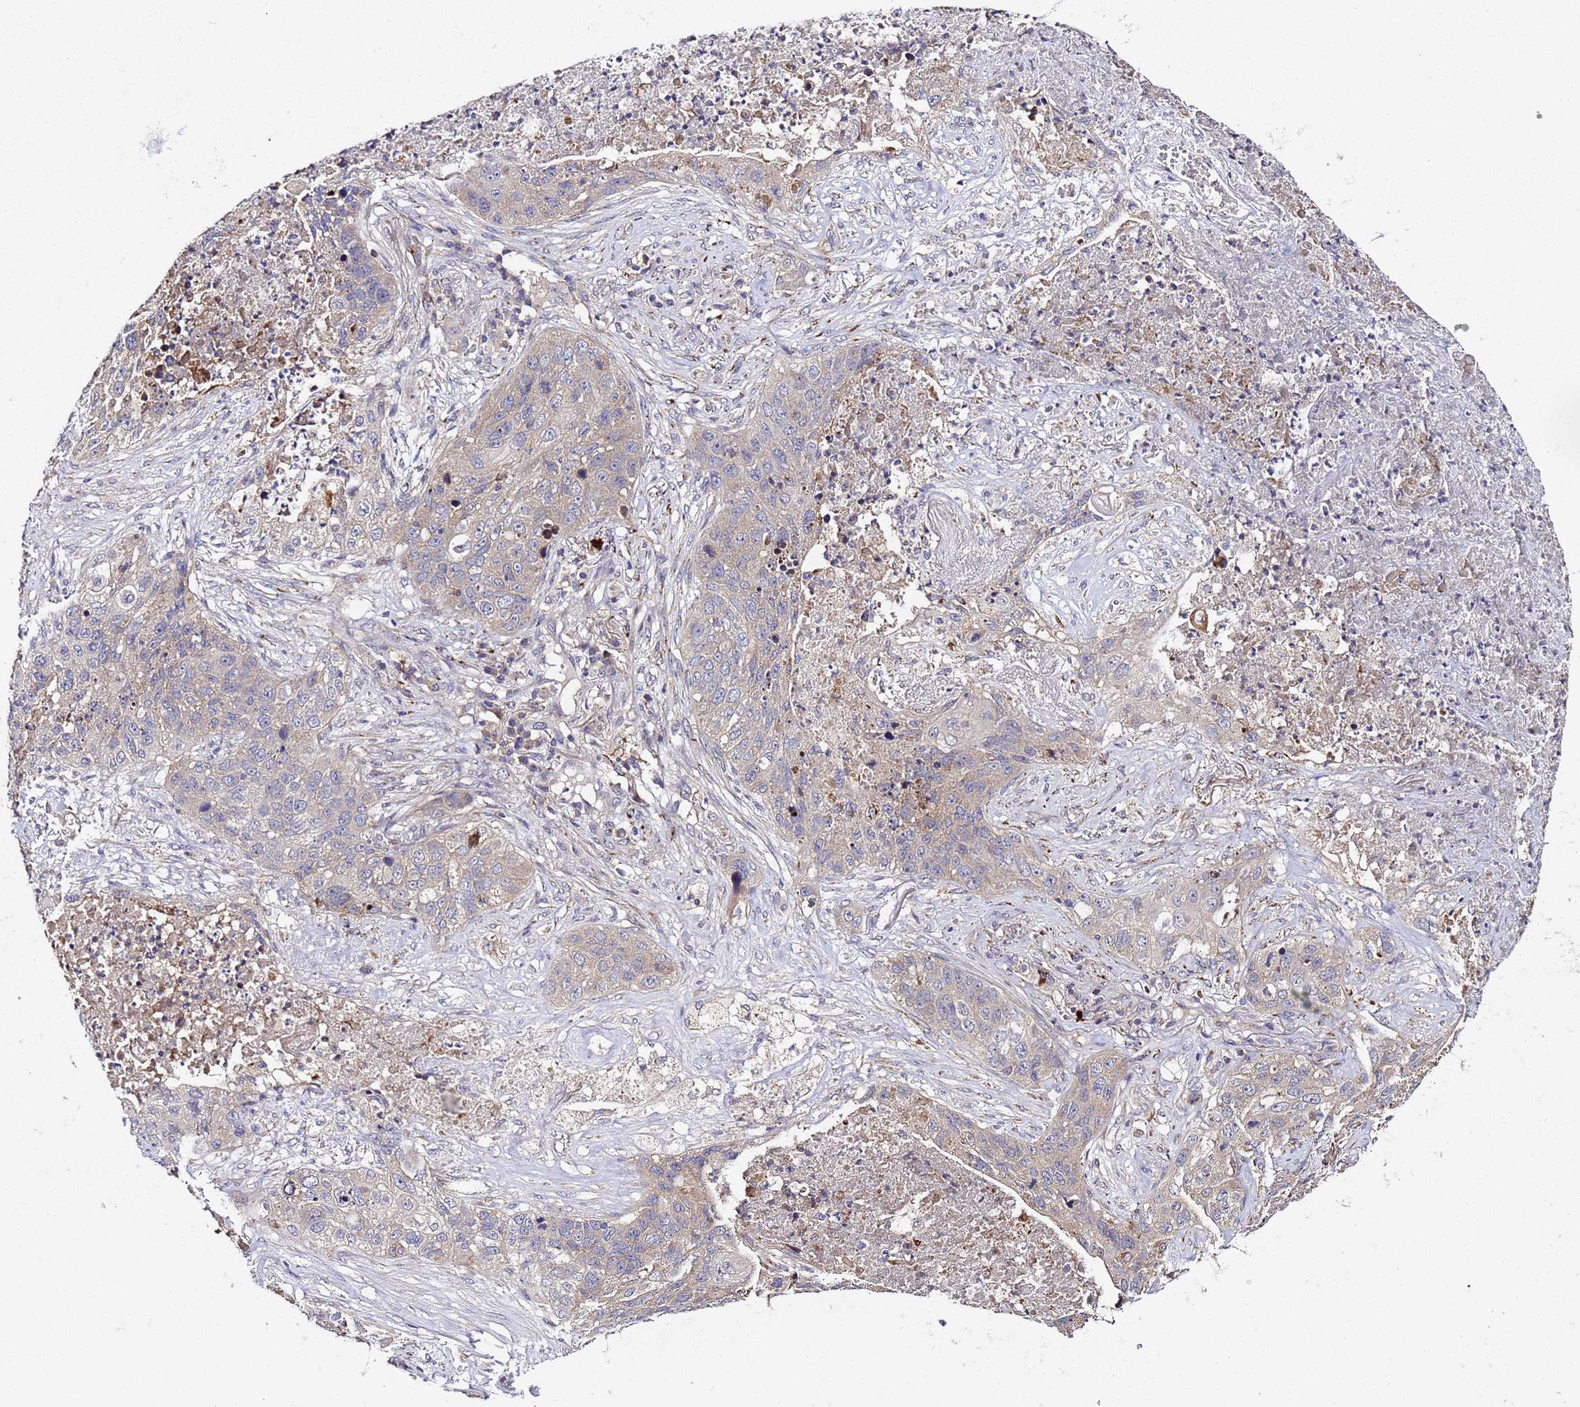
{"staining": {"intensity": "weak", "quantity": "25%-75%", "location": "cytoplasmic/membranous"}, "tissue": "lung cancer", "cell_type": "Tumor cells", "image_type": "cancer", "snomed": [{"axis": "morphology", "description": "Squamous cell carcinoma, NOS"}, {"axis": "topography", "description": "Lung"}], "caption": "Immunohistochemistry (IHC) (DAB (3,3'-diaminobenzidine)) staining of lung cancer displays weak cytoplasmic/membranous protein staining in approximately 25%-75% of tumor cells.", "gene": "PLXDC2", "patient": {"sex": "female", "age": 63}}